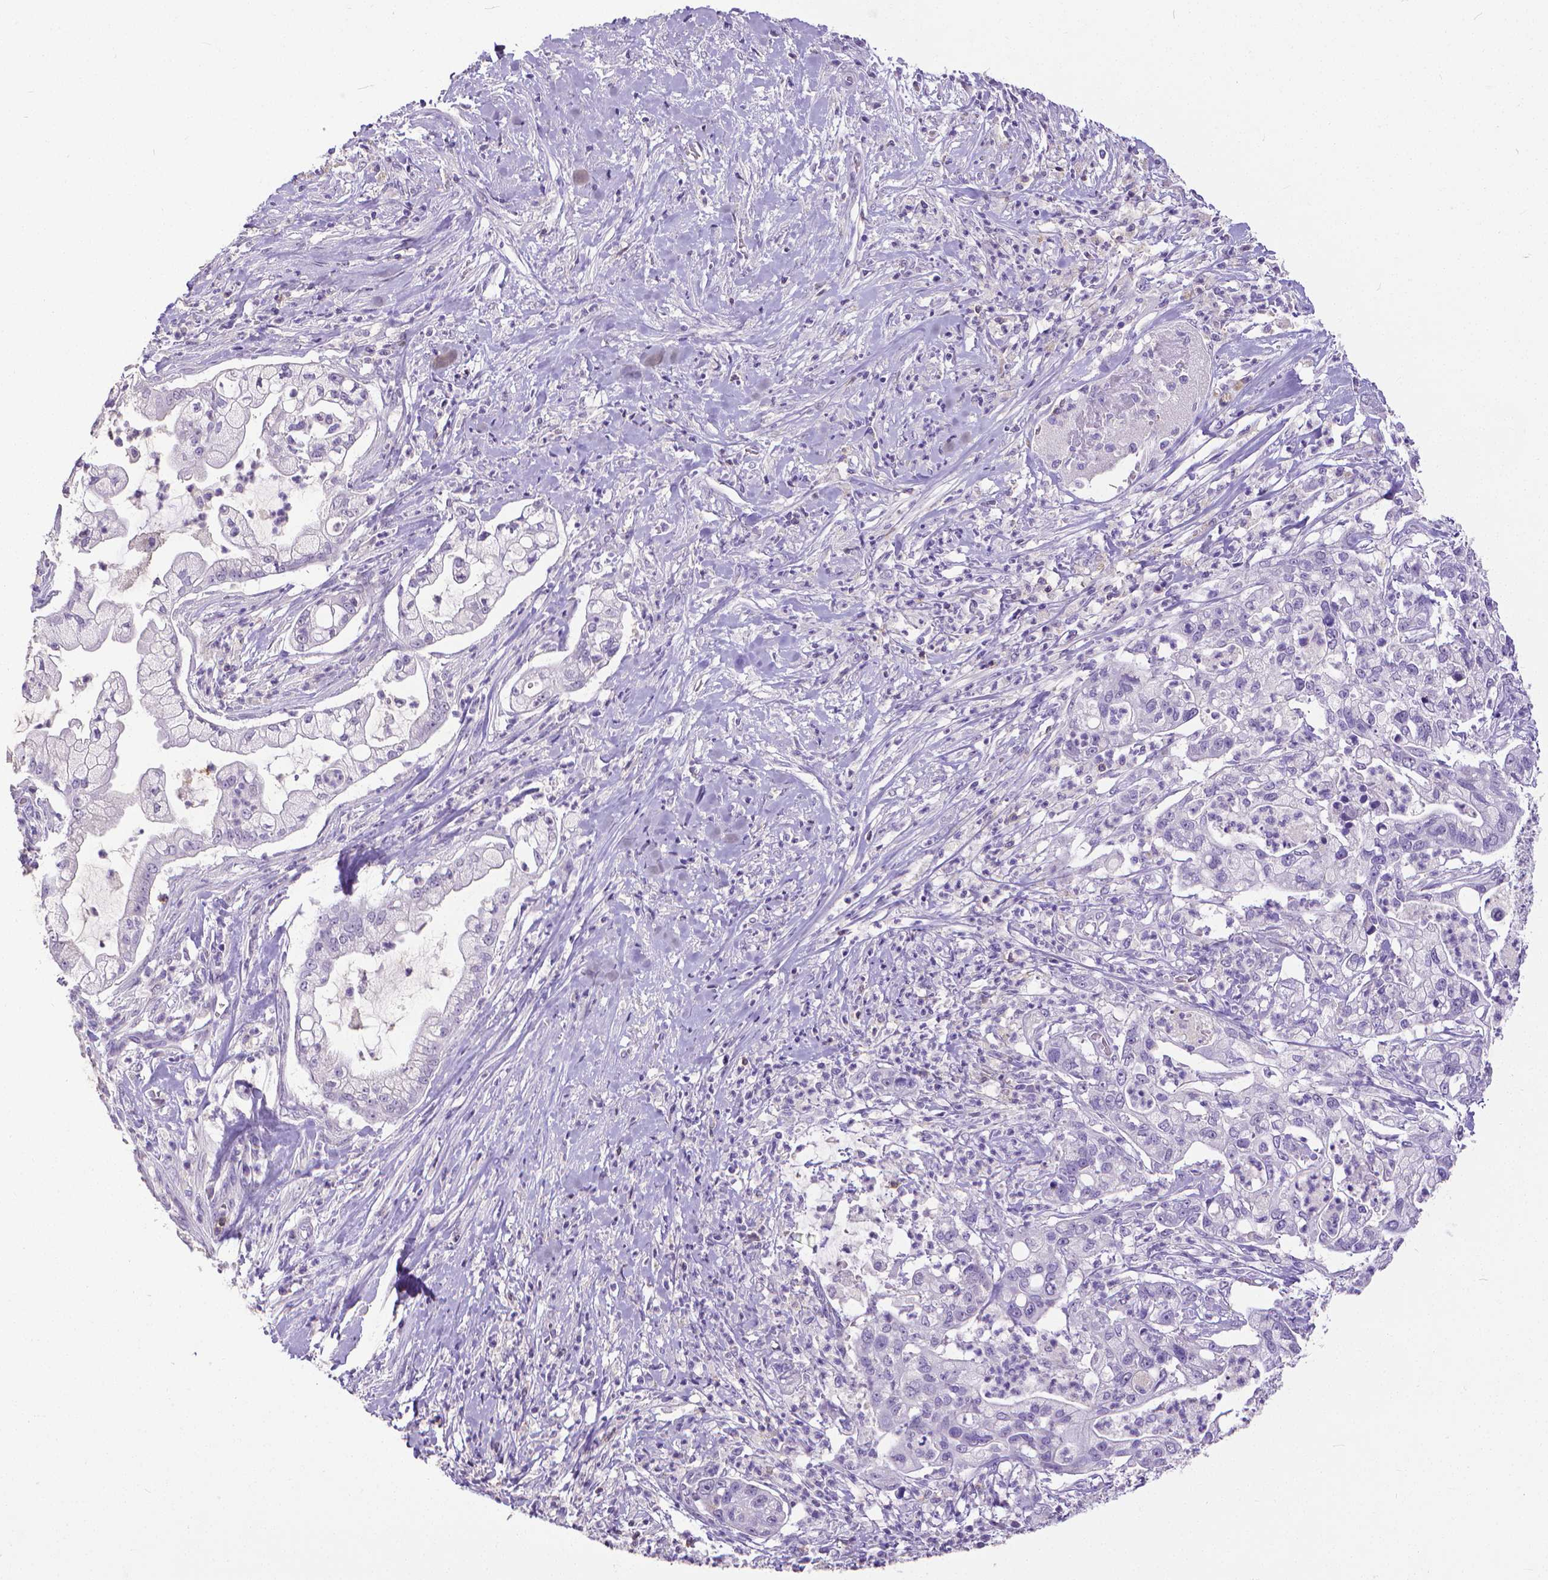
{"staining": {"intensity": "negative", "quantity": "none", "location": "none"}, "tissue": "pancreatic cancer", "cell_type": "Tumor cells", "image_type": "cancer", "snomed": [{"axis": "morphology", "description": "Adenocarcinoma, NOS"}, {"axis": "topography", "description": "Pancreas"}], "caption": "This is a histopathology image of immunohistochemistry staining of pancreatic cancer, which shows no positivity in tumor cells.", "gene": "CD4", "patient": {"sex": "female", "age": 69}}